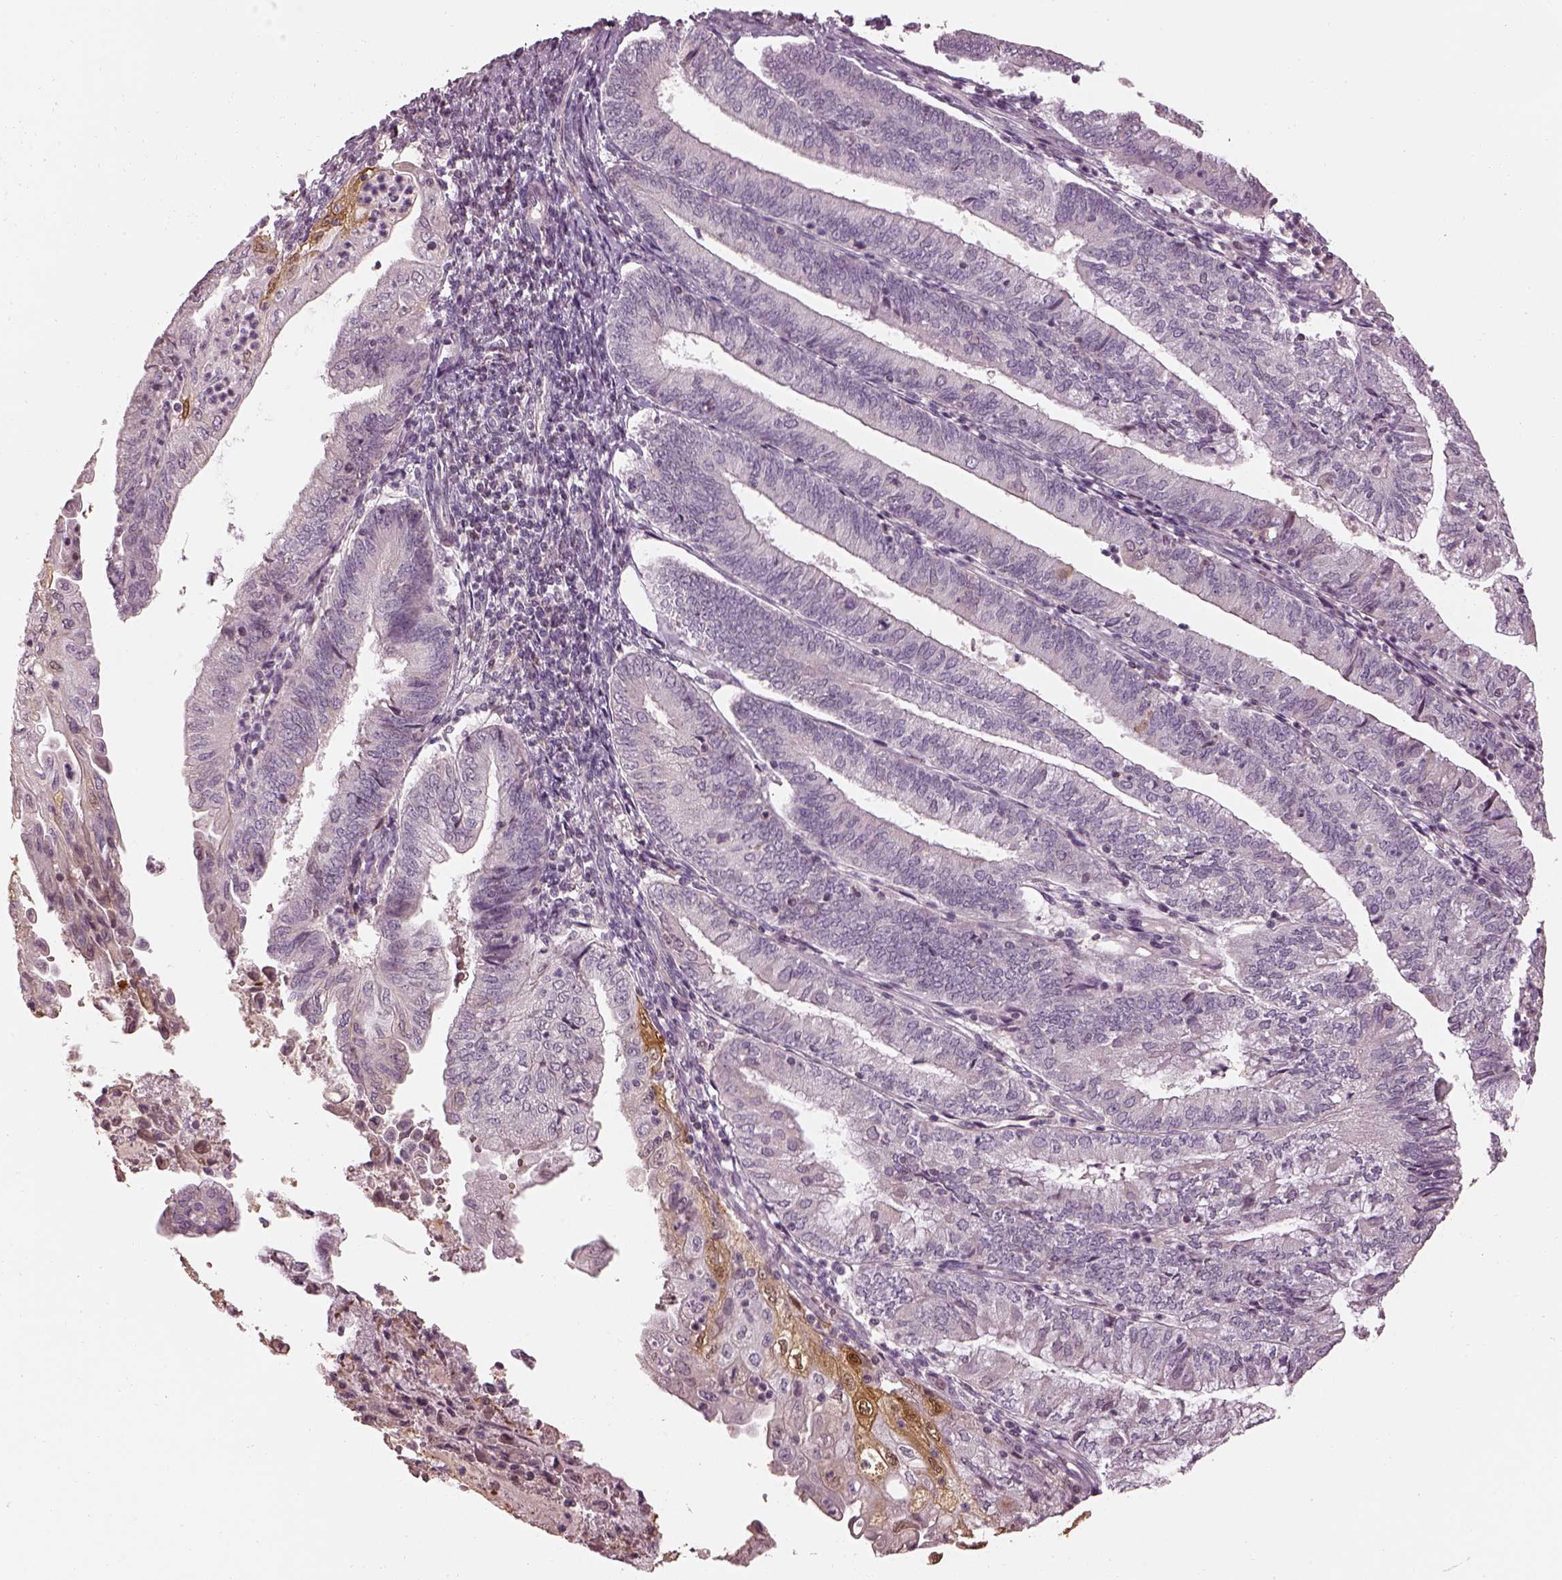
{"staining": {"intensity": "negative", "quantity": "none", "location": "none"}, "tissue": "endometrial cancer", "cell_type": "Tumor cells", "image_type": "cancer", "snomed": [{"axis": "morphology", "description": "Adenocarcinoma, NOS"}, {"axis": "topography", "description": "Endometrium"}], "caption": "Immunohistochemical staining of human endometrial cancer (adenocarcinoma) reveals no significant positivity in tumor cells. Brightfield microscopy of IHC stained with DAB (brown) and hematoxylin (blue), captured at high magnification.", "gene": "TLX3", "patient": {"sex": "female", "age": 55}}